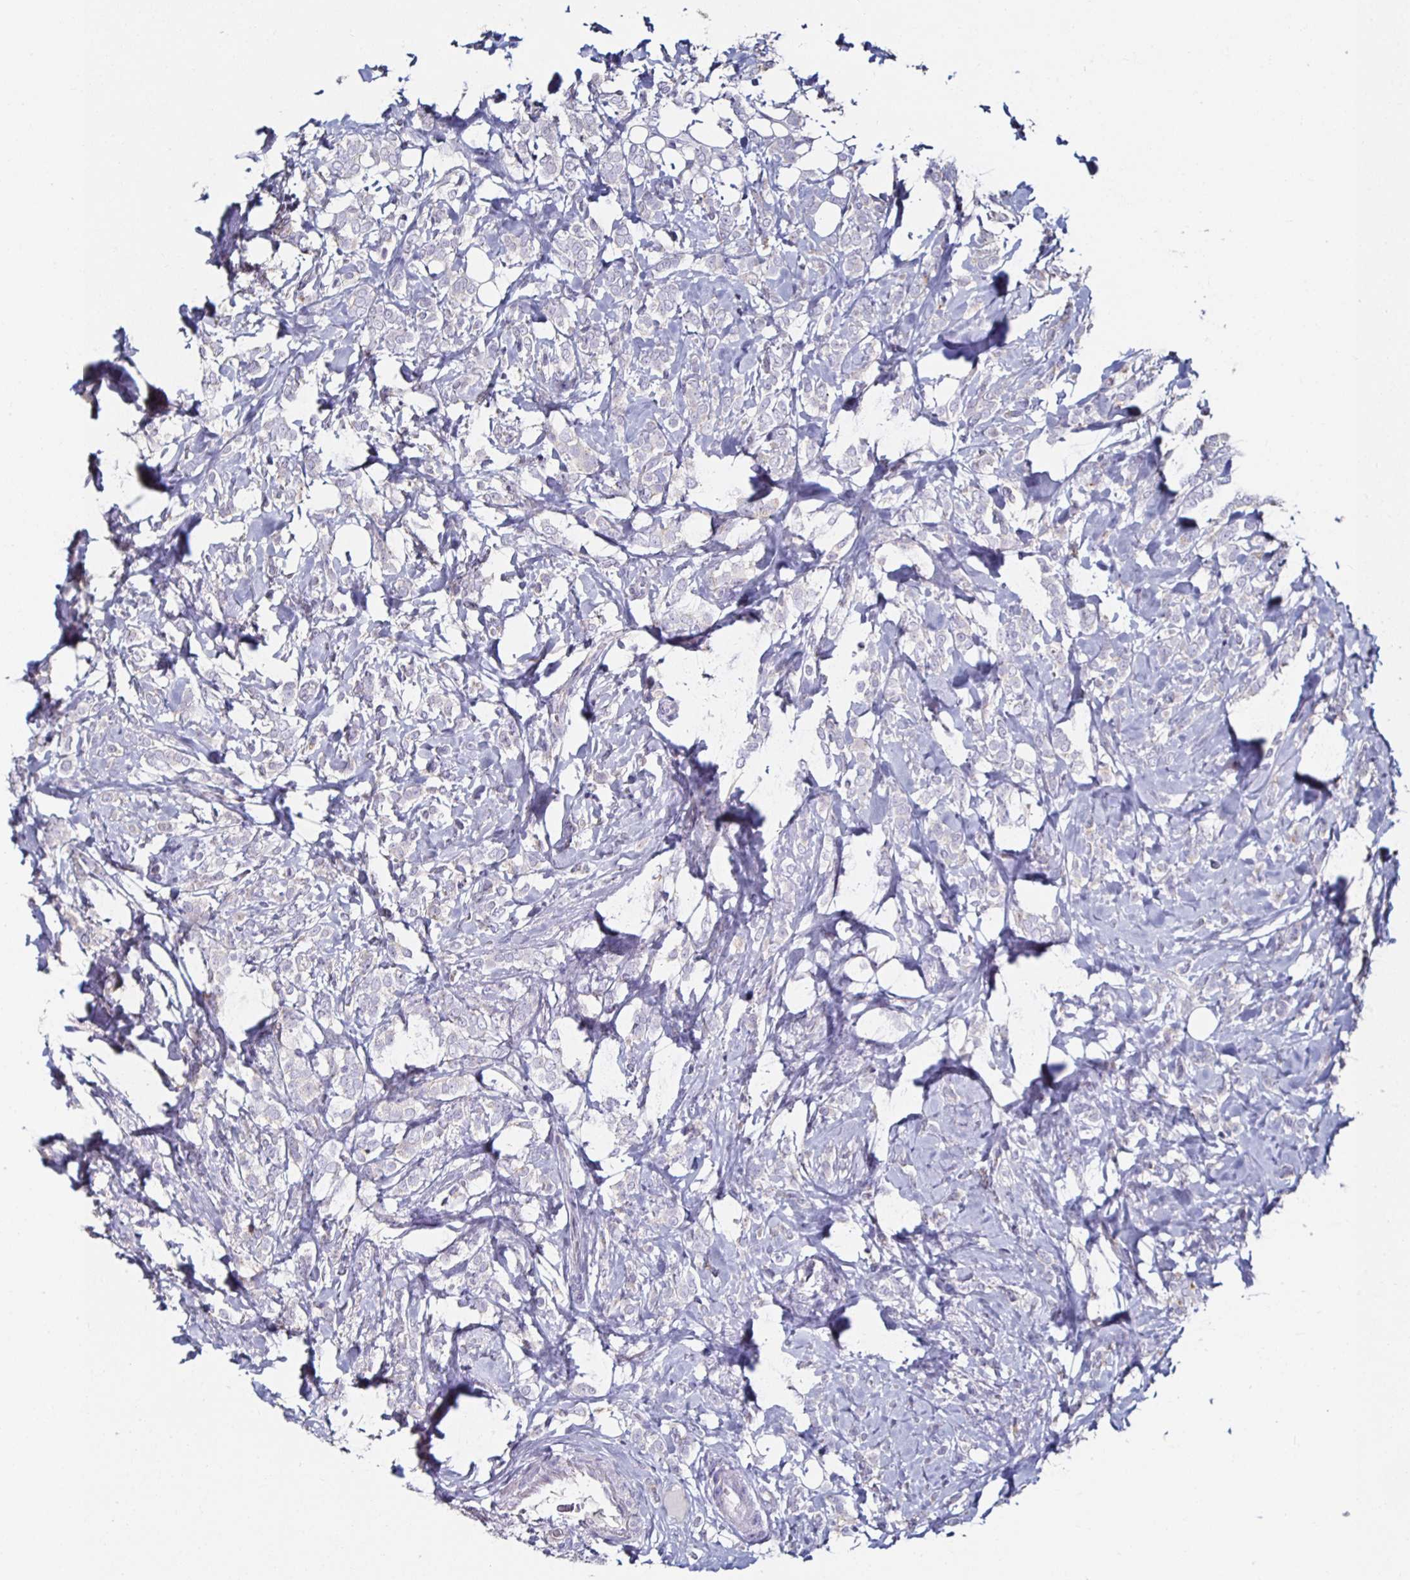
{"staining": {"intensity": "negative", "quantity": "none", "location": "none"}, "tissue": "breast cancer", "cell_type": "Tumor cells", "image_type": "cancer", "snomed": [{"axis": "morphology", "description": "Lobular carcinoma"}, {"axis": "topography", "description": "Breast"}], "caption": "Immunohistochemistry histopathology image of neoplastic tissue: breast lobular carcinoma stained with DAB displays no significant protein positivity in tumor cells. The staining is performed using DAB (3,3'-diaminobenzidine) brown chromogen with nuclei counter-stained in using hematoxylin.", "gene": "TLR4", "patient": {"sex": "female", "age": 49}}